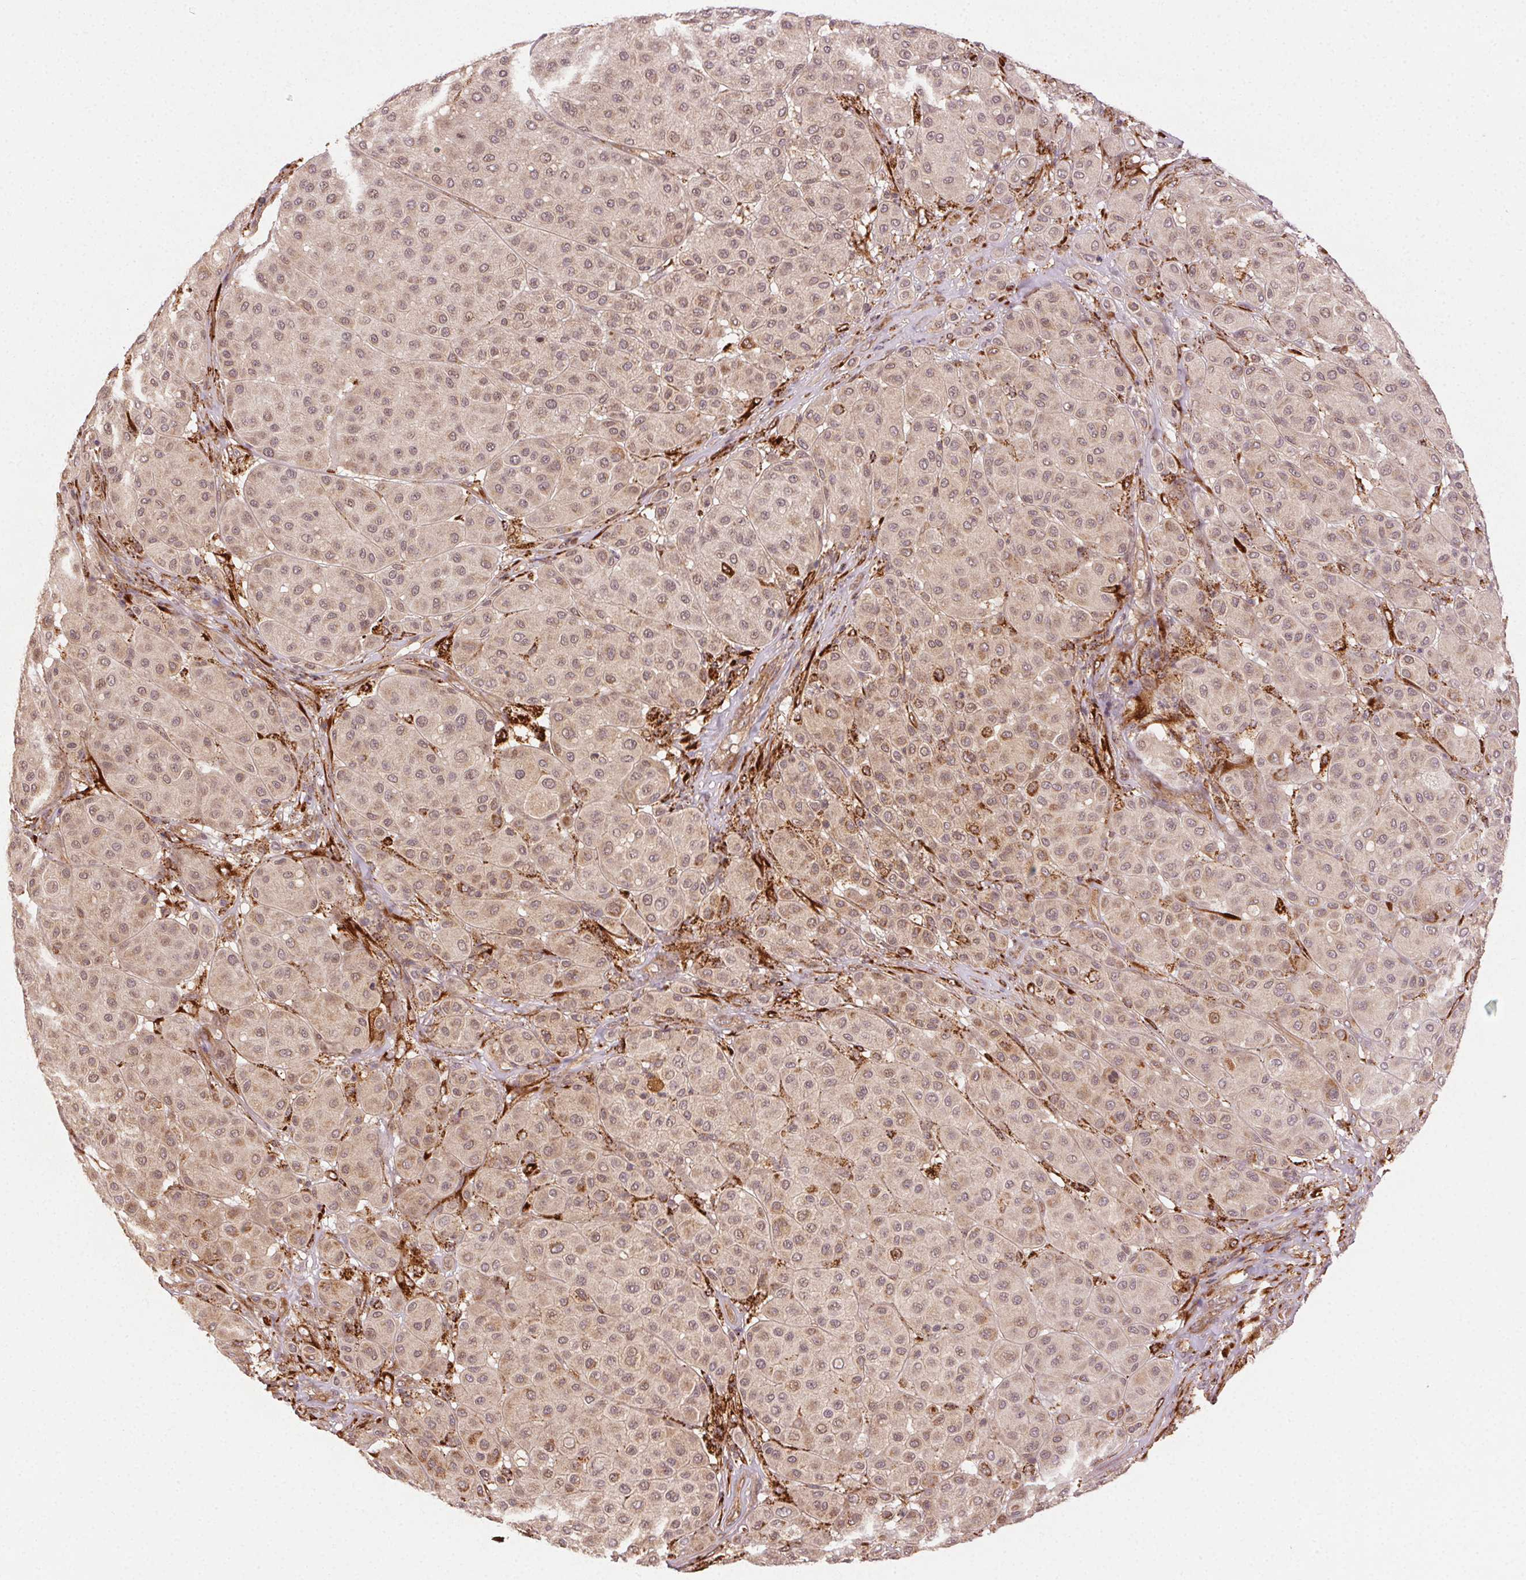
{"staining": {"intensity": "weak", "quantity": ">75%", "location": "cytoplasmic/membranous,nuclear"}, "tissue": "melanoma", "cell_type": "Tumor cells", "image_type": "cancer", "snomed": [{"axis": "morphology", "description": "Malignant melanoma, Metastatic site"}, {"axis": "topography", "description": "Smooth muscle"}], "caption": "A brown stain shows weak cytoplasmic/membranous and nuclear staining of a protein in human malignant melanoma (metastatic site) tumor cells. The protein is shown in brown color, while the nuclei are stained blue.", "gene": "KLHL15", "patient": {"sex": "male", "age": 41}}